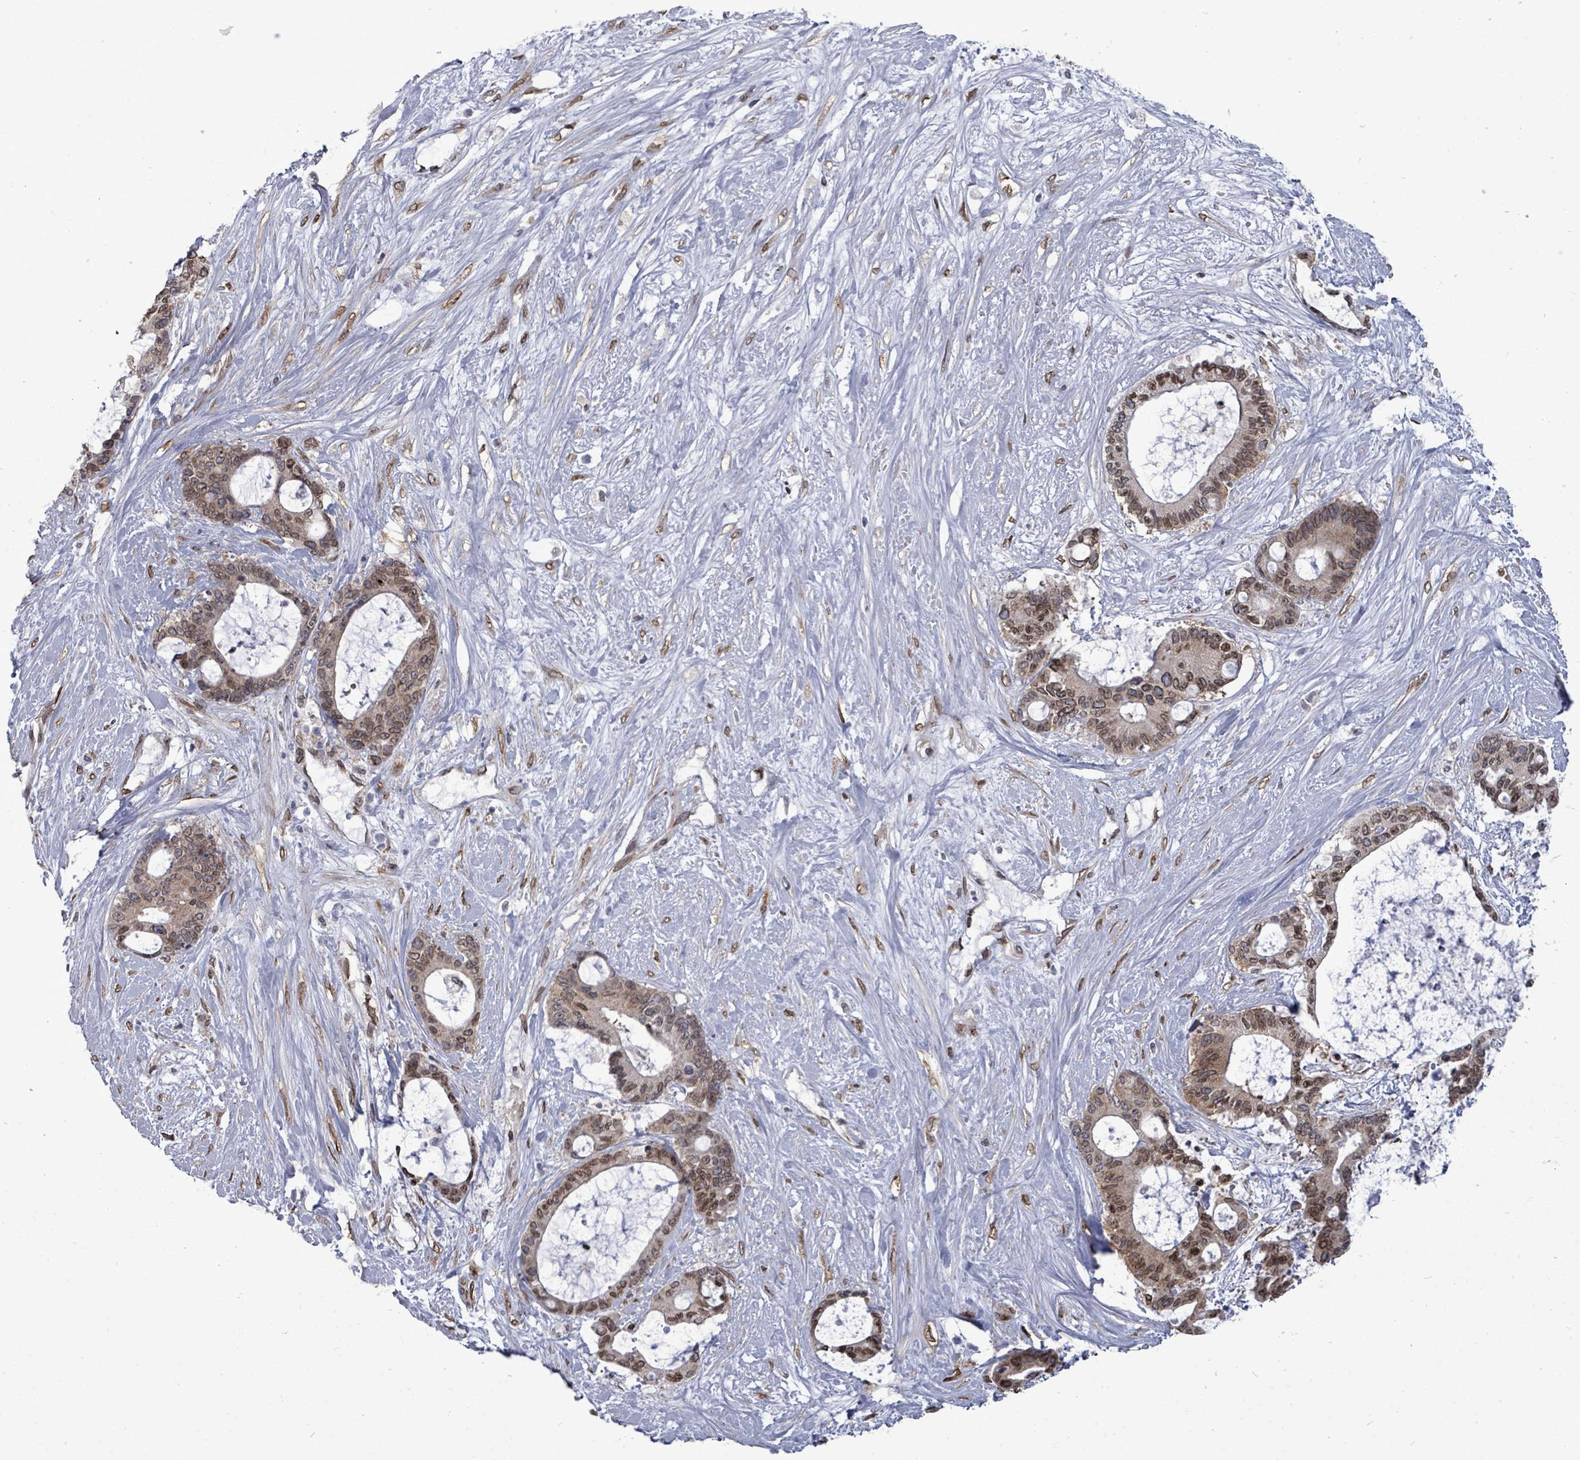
{"staining": {"intensity": "moderate", "quantity": ">75%", "location": "cytoplasmic/membranous,nuclear"}, "tissue": "liver cancer", "cell_type": "Tumor cells", "image_type": "cancer", "snomed": [{"axis": "morphology", "description": "Normal tissue, NOS"}, {"axis": "morphology", "description": "Cholangiocarcinoma"}, {"axis": "topography", "description": "Liver"}, {"axis": "topography", "description": "Peripheral nerve tissue"}], "caption": "The photomicrograph shows a brown stain indicating the presence of a protein in the cytoplasmic/membranous and nuclear of tumor cells in cholangiocarcinoma (liver). The protein of interest is shown in brown color, while the nuclei are stained blue.", "gene": "ARFGAP1", "patient": {"sex": "female", "age": 73}}